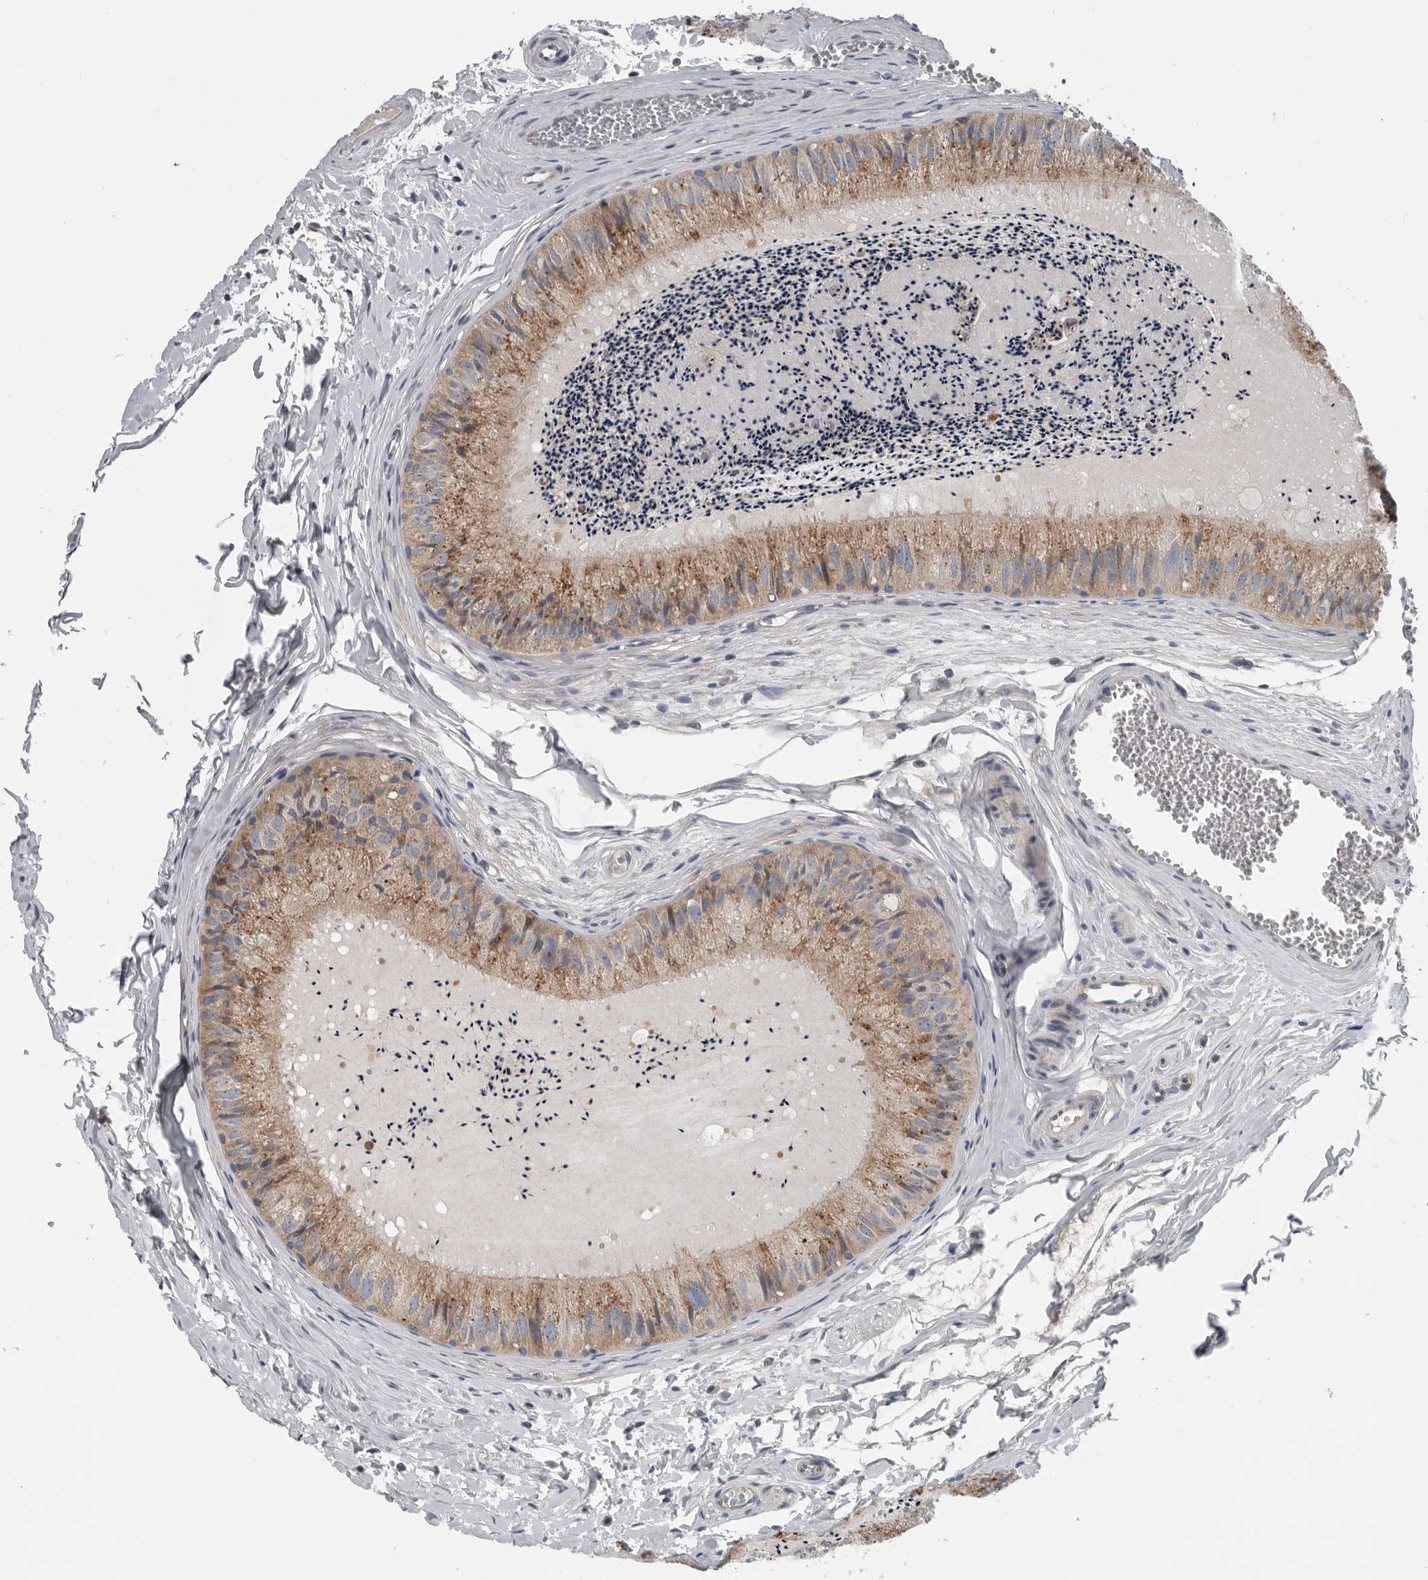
{"staining": {"intensity": "strong", "quantity": ">75%", "location": "cytoplasmic/membranous"}, "tissue": "epididymis", "cell_type": "Glandular cells", "image_type": "normal", "snomed": [{"axis": "morphology", "description": "Normal tissue, NOS"}, {"axis": "topography", "description": "Epididymis"}], "caption": "This image exhibits normal epididymis stained with IHC to label a protein in brown. The cytoplasmic/membranous of glandular cells show strong positivity for the protein. Nuclei are counter-stained blue.", "gene": "TMEM199", "patient": {"sex": "male", "age": 31}}